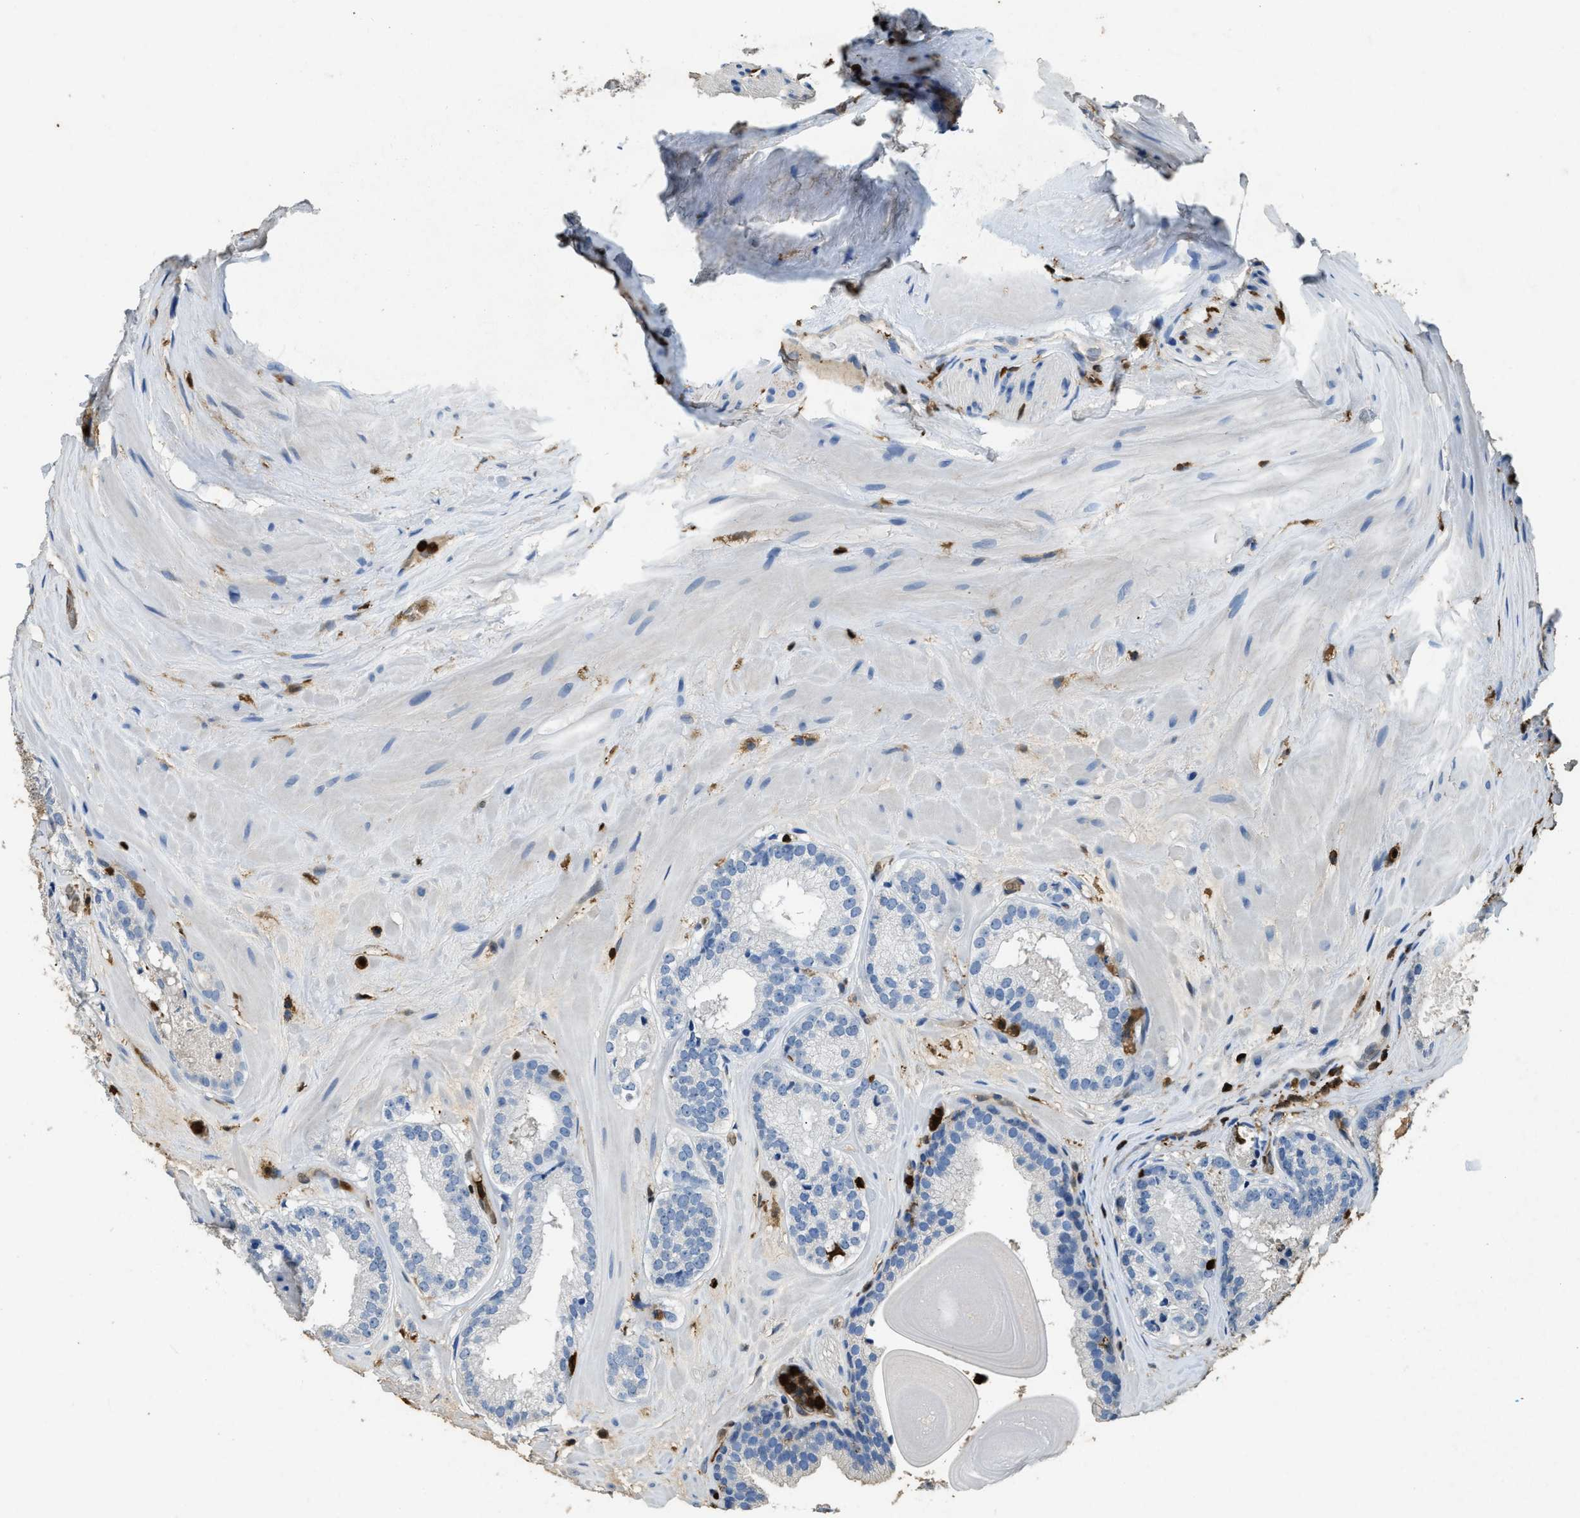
{"staining": {"intensity": "negative", "quantity": "none", "location": "none"}, "tissue": "prostate cancer", "cell_type": "Tumor cells", "image_type": "cancer", "snomed": [{"axis": "morphology", "description": "Adenocarcinoma, High grade"}, {"axis": "topography", "description": "Prostate"}], "caption": "DAB (3,3'-diaminobenzidine) immunohistochemical staining of human prostate adenocarcinoma (high-grade) exhibits no significant staining in tumor cells. (DAB IHC visualized using brightfield microscopy, high magnification).", "gene": "ARHGDIB", "patient": {"sex": "male", "age": 65}}